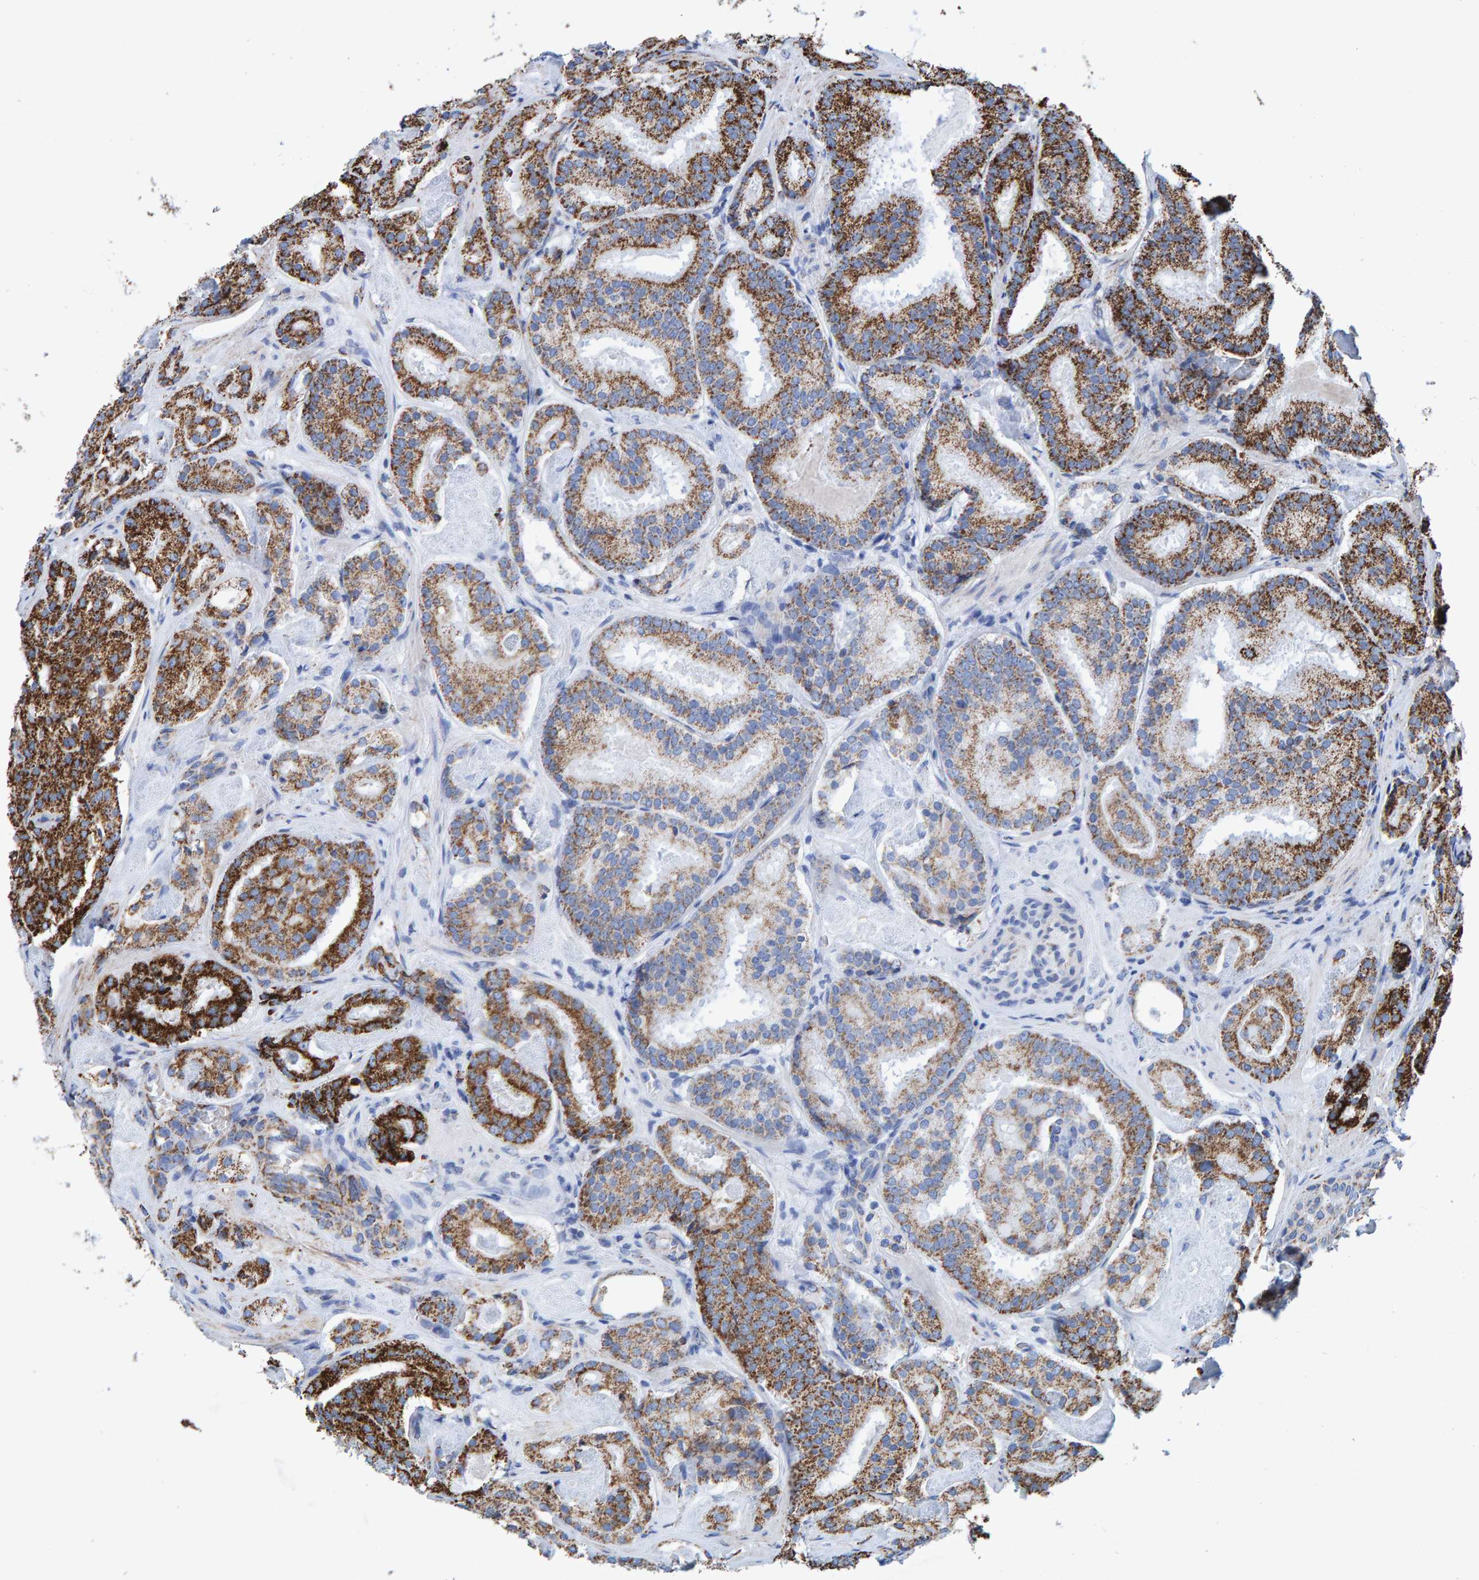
{"staining": {"intensity": "strong", "quantity": ">75%", "location": "cytoplasmic/membranous"}, "tissue": "prostate cancer", "cell_type": "Tumor cells", "image_type": "cancer", "snomed": [{"axis": "morphology", "description": "Adenocarcinoma, Low grade"}, {"axis": "topography", "description": "Prostate"}], "caption": "Immunohistochemistry (IHC) of human prostate cancer displays high levels of strong cytoplasmic/membranous staining in approximately >75% of tumor cells. The staining was performed using DAB to visualize the protein expression in brown, while the nuclei were stained in blue with hematoxylin (Magnification: 20x).", "gene": "ENSG00000262660", "patient": {"sex": "male", "age": 69}}